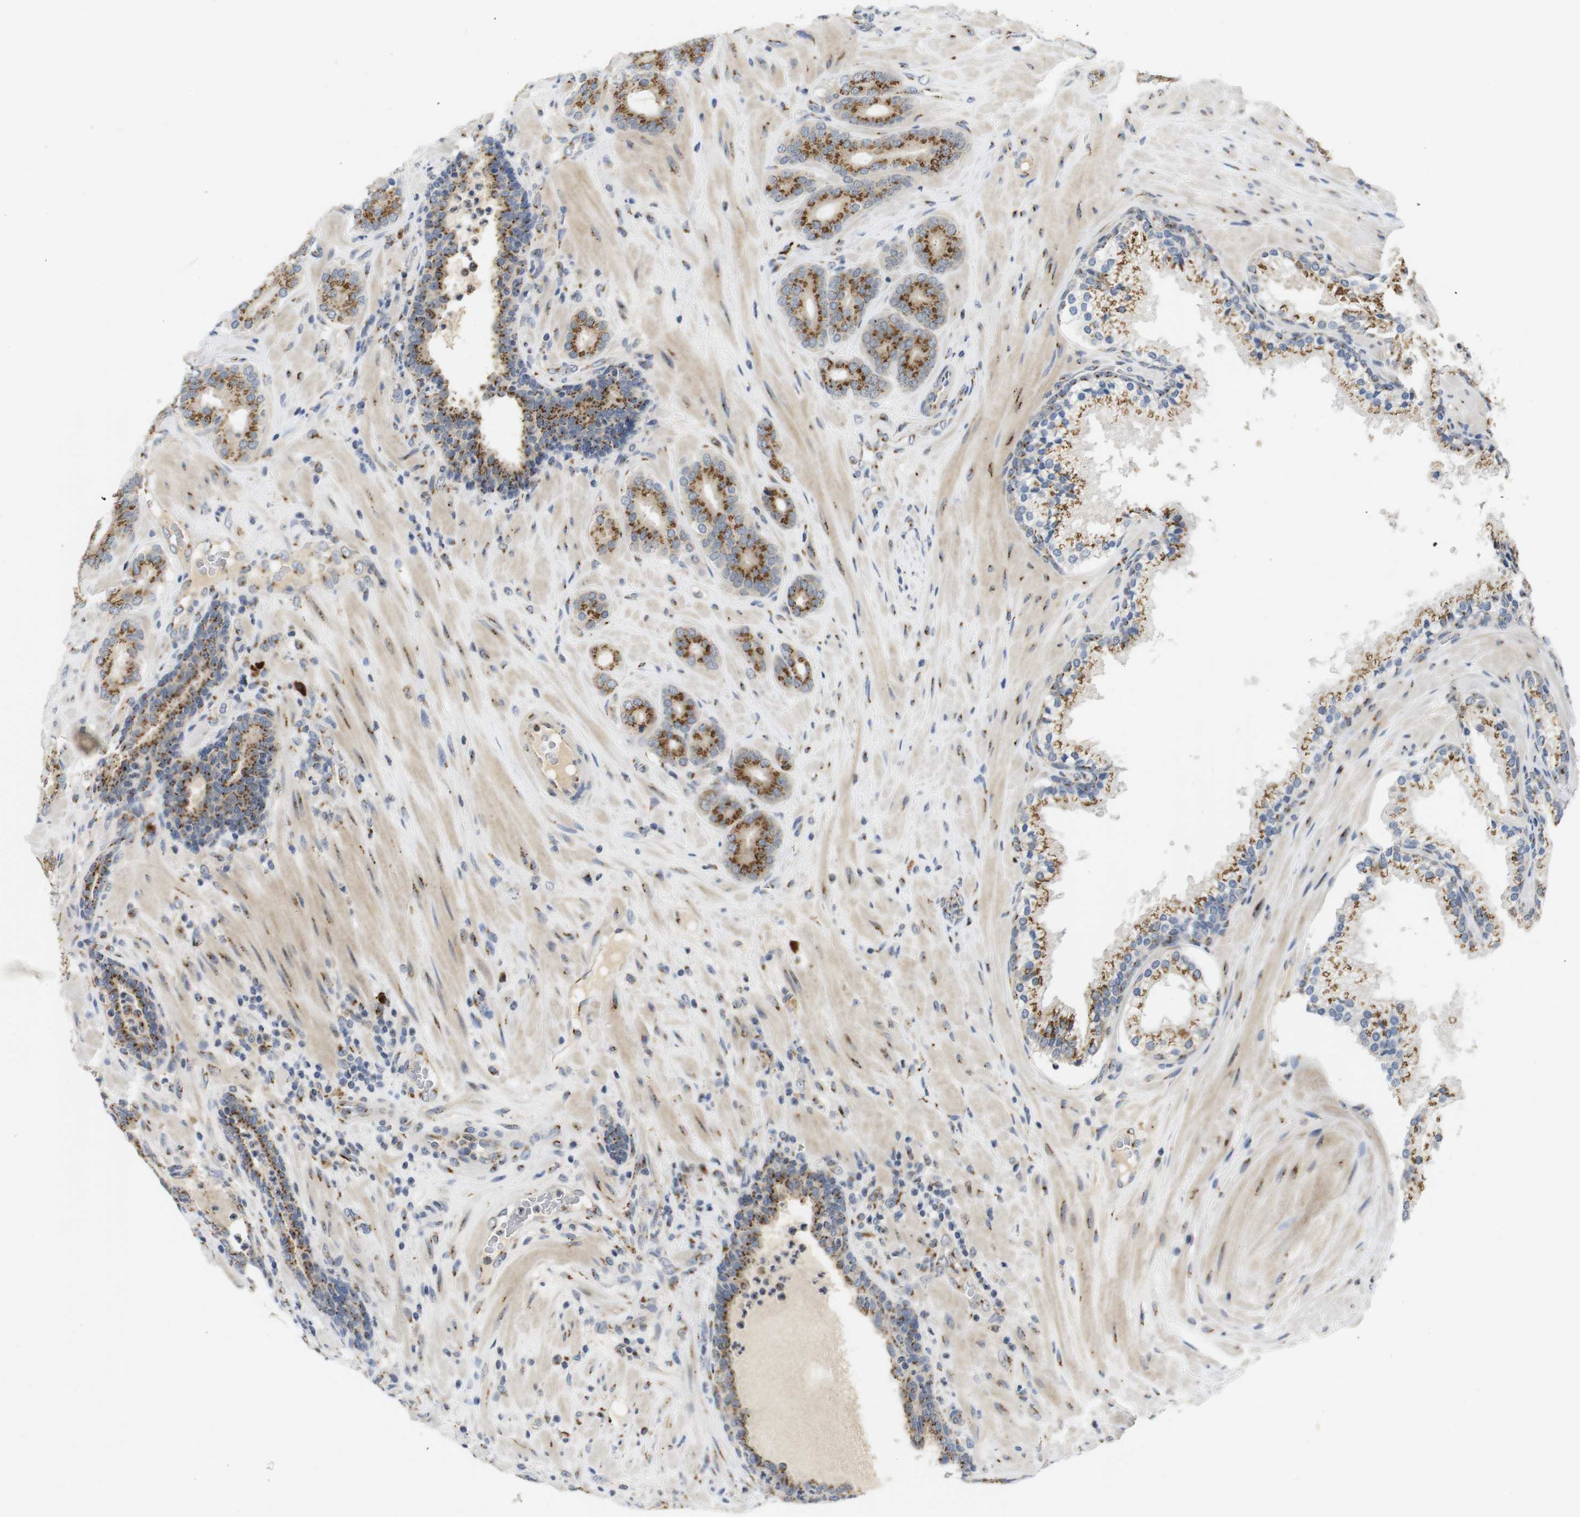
{"staining": {"intensity": "moderate", "quantity": ">75%", "location": "cytoplasmic/membranous"}, "tissue": "prostate cancer", "cell_type": "Tumor cells", "image_type": "cancer", "snomed": [{"axis": "morphology", "description": "Adenocarcinoma, Low grade"}, {"axis": "topography", "description": "Prostate"}], "caption": "This image displays immunohistochemistry (IHC) staining of human prostate cancer (adenocarcinoma (low-grade)), with medium moderate cytoplasmic/membranous expression in approximately >75% of tumor cells.", "gene": "ZFPL1", "patient": {"sex": "male", "age": 63}}